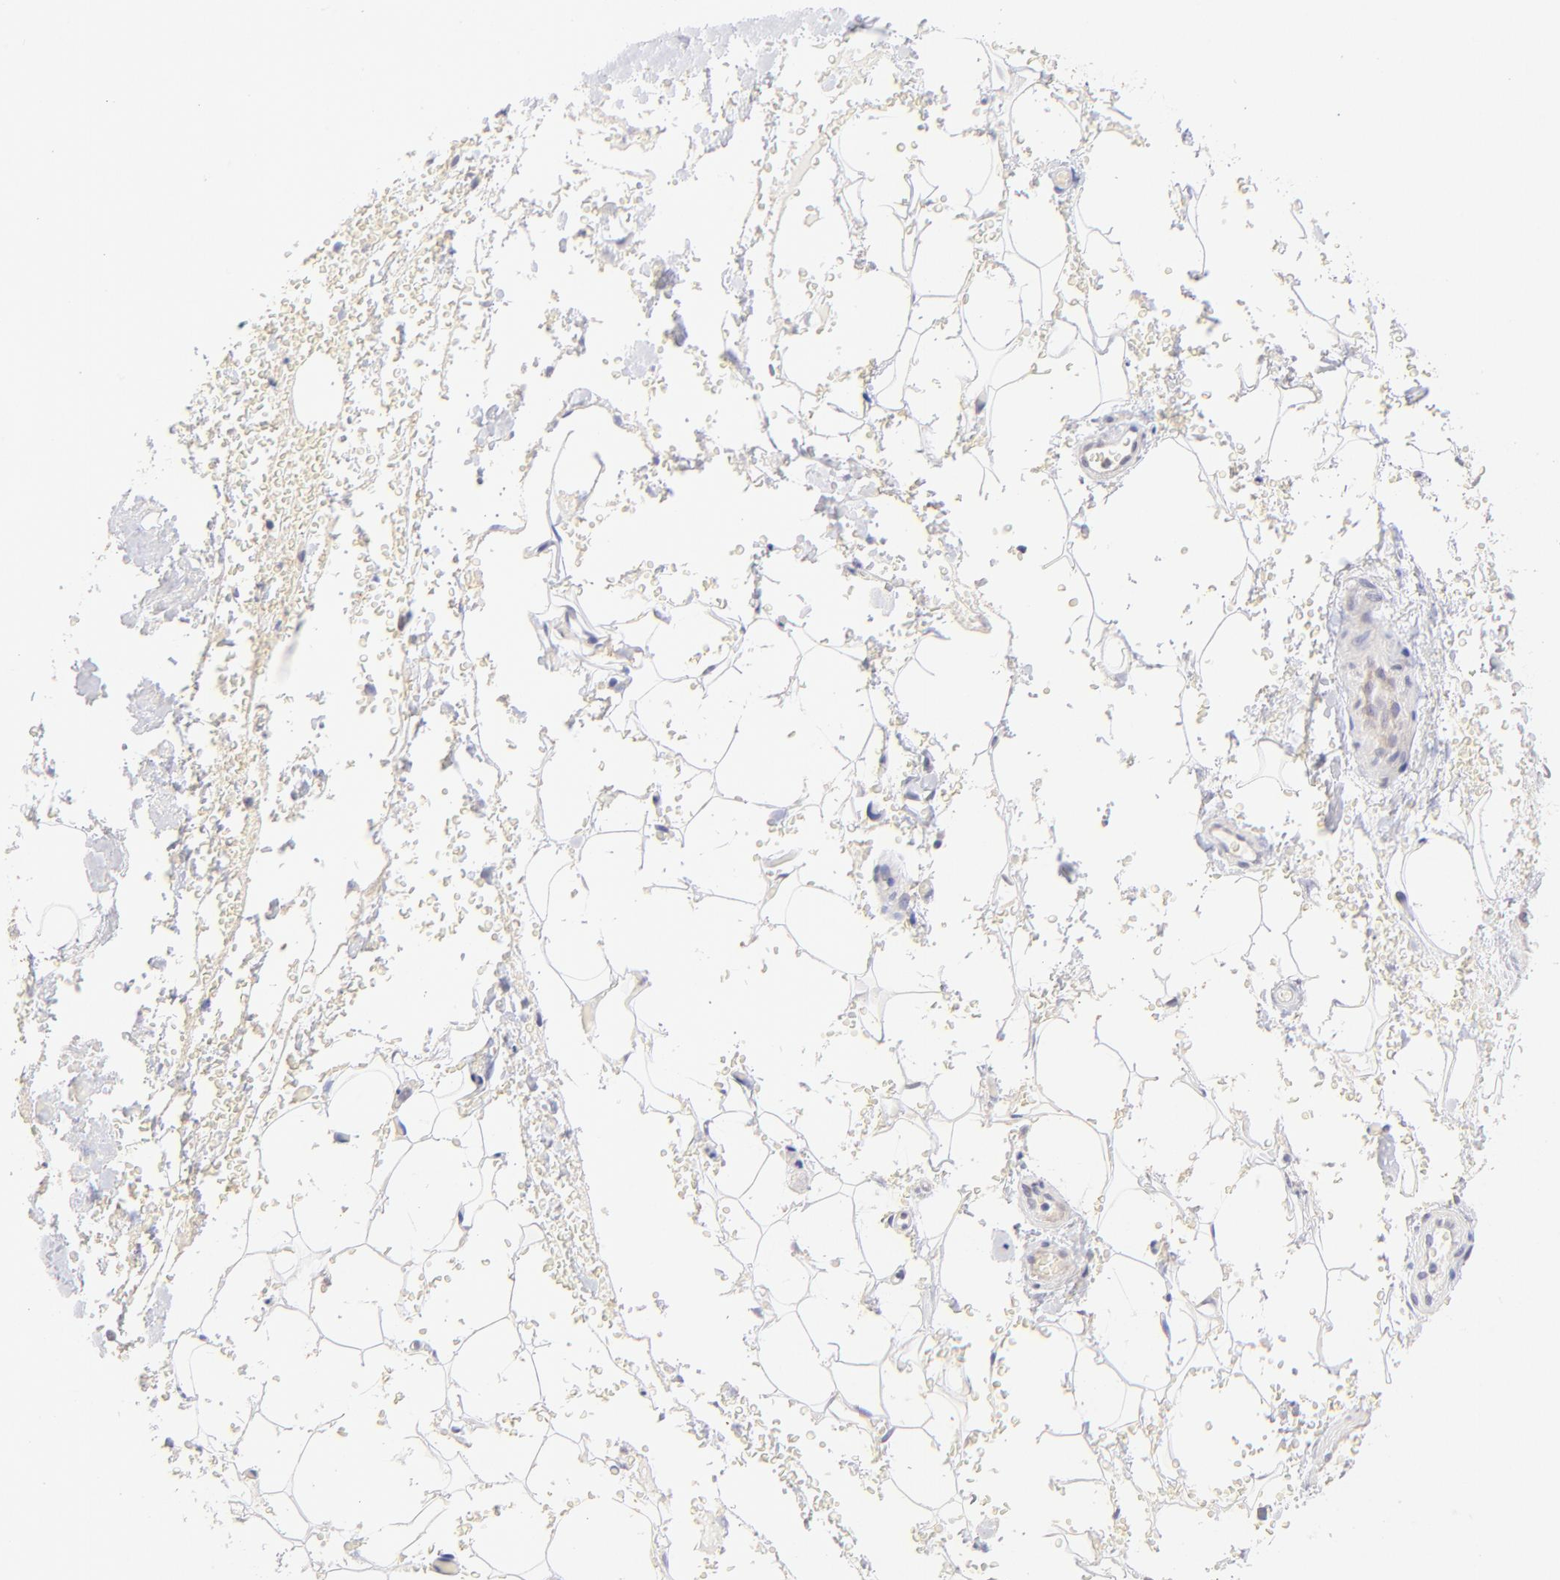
{"staining": {"intensity": "negative", "quantity": "none", "location": "none"}, "tissue": "adipose tissue", "cell_type": "Adipocytes", "image_type": "normal", "snomed": [{"axis": "morphology", "description": "Normal tissue, NOS"}, {"axis": "morphology", "description": "Inflammation, NOS"}, {"axis": "topography", "description": "Breast"}], "caption": "The histopathology image reveals no staining of adipocytes in benign adipose tissue. (Brightfield microscopy of DAB (3,3'-diaminobenzidine) immunohistochemistry (IHC) at high magnification).", "gene": "ZNF155", "patient": {"sex": "female", "age": 65}}